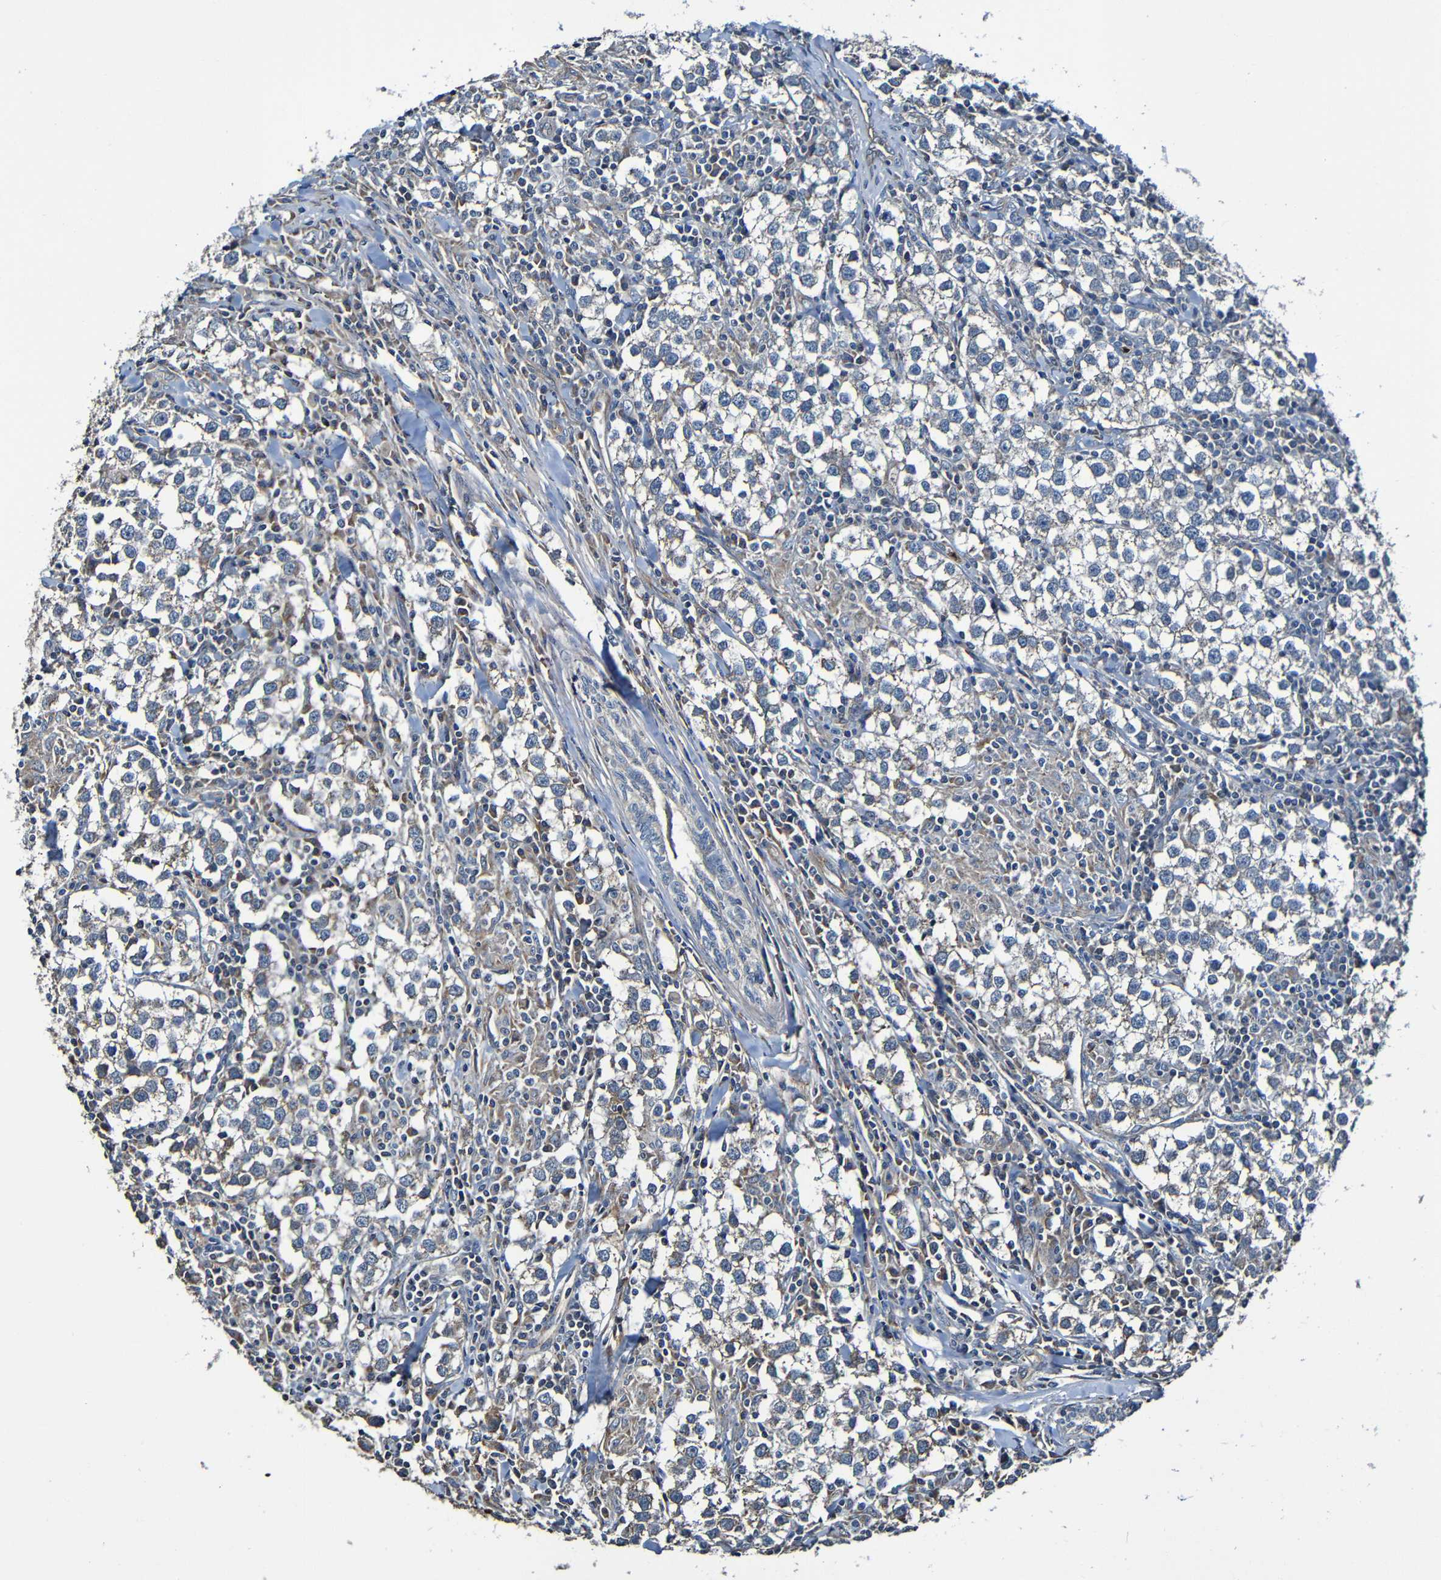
{"staining": {"intensity": "weak", "quantity": "25%-75%", "location": "cytoplasmic/membranous"}, "tissue": "testis cancer", "cell_type": "Tumor cells", "image_type": "cancer", "snomed": [{"axis": "morphology", "description": "Seminoma, NOS"}, {"axis": "morphology", "description": "Carcinoma, Embryonal, NOS"}, {"axis": "topography", "description": "Testis"}], "caption": "Seminoma (testis) stained with a protein marker shows weak staining in tumor cells.", "gene": "ADAM15", "patient": {"sex": "male", "age": 36}}